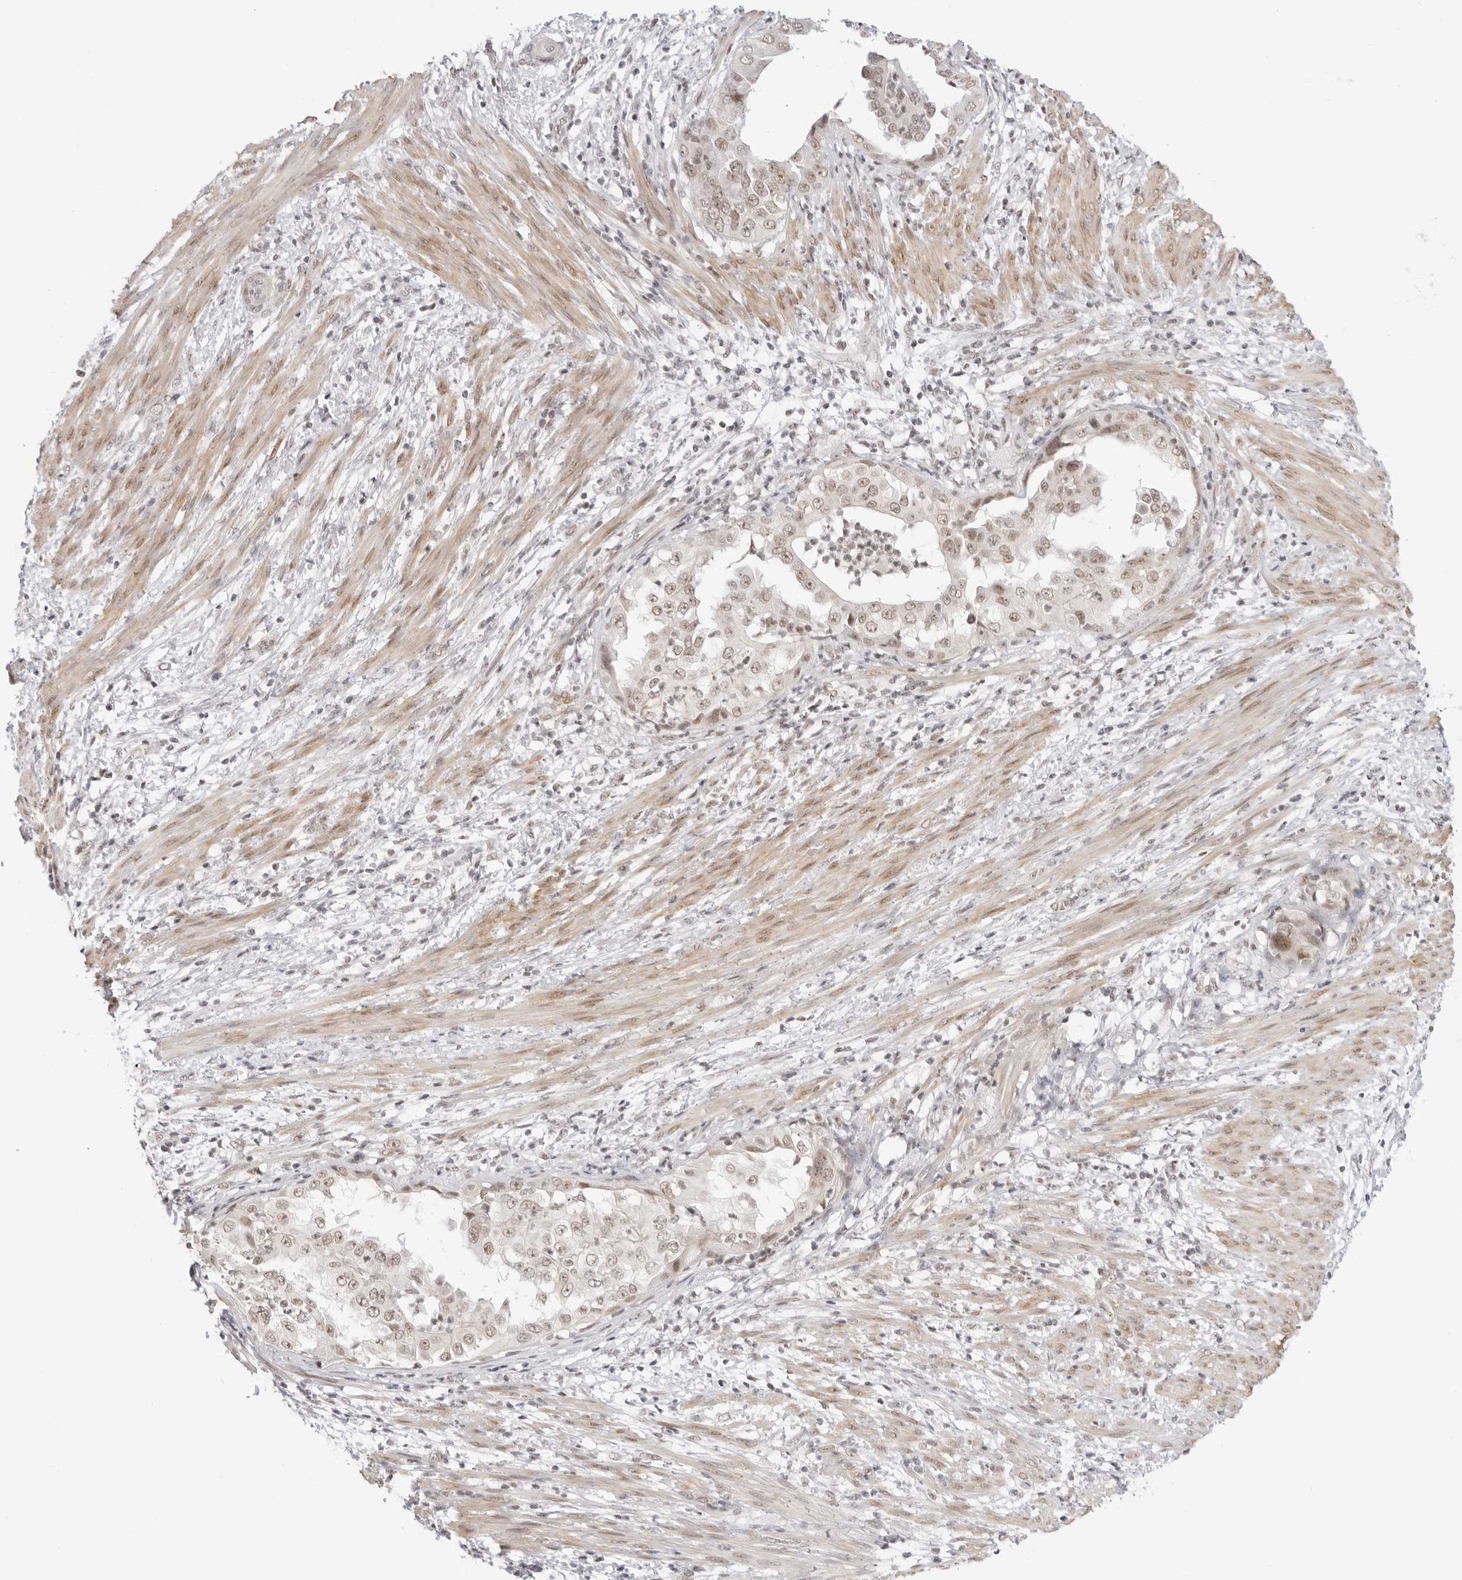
{"staining": {"intensity": "weak", "quantity": ">75%", "location": "nuclear"}, "tissue": "endometrial cancer", "cell_type": "Tumor cells", "image_type": "cancer", "snomed": [{"axis": "morphology", "description": "Adenocarcinoma, NOS"}, {"axis": "topography", "description": "Endometrium"}], "caption": "The immunohistochemical stain highlights weak nuclear expression in tumor cells of endometrial cancer tissue.", "gene": "TCIM", "patient": {"sex": "female", "age": 85}}